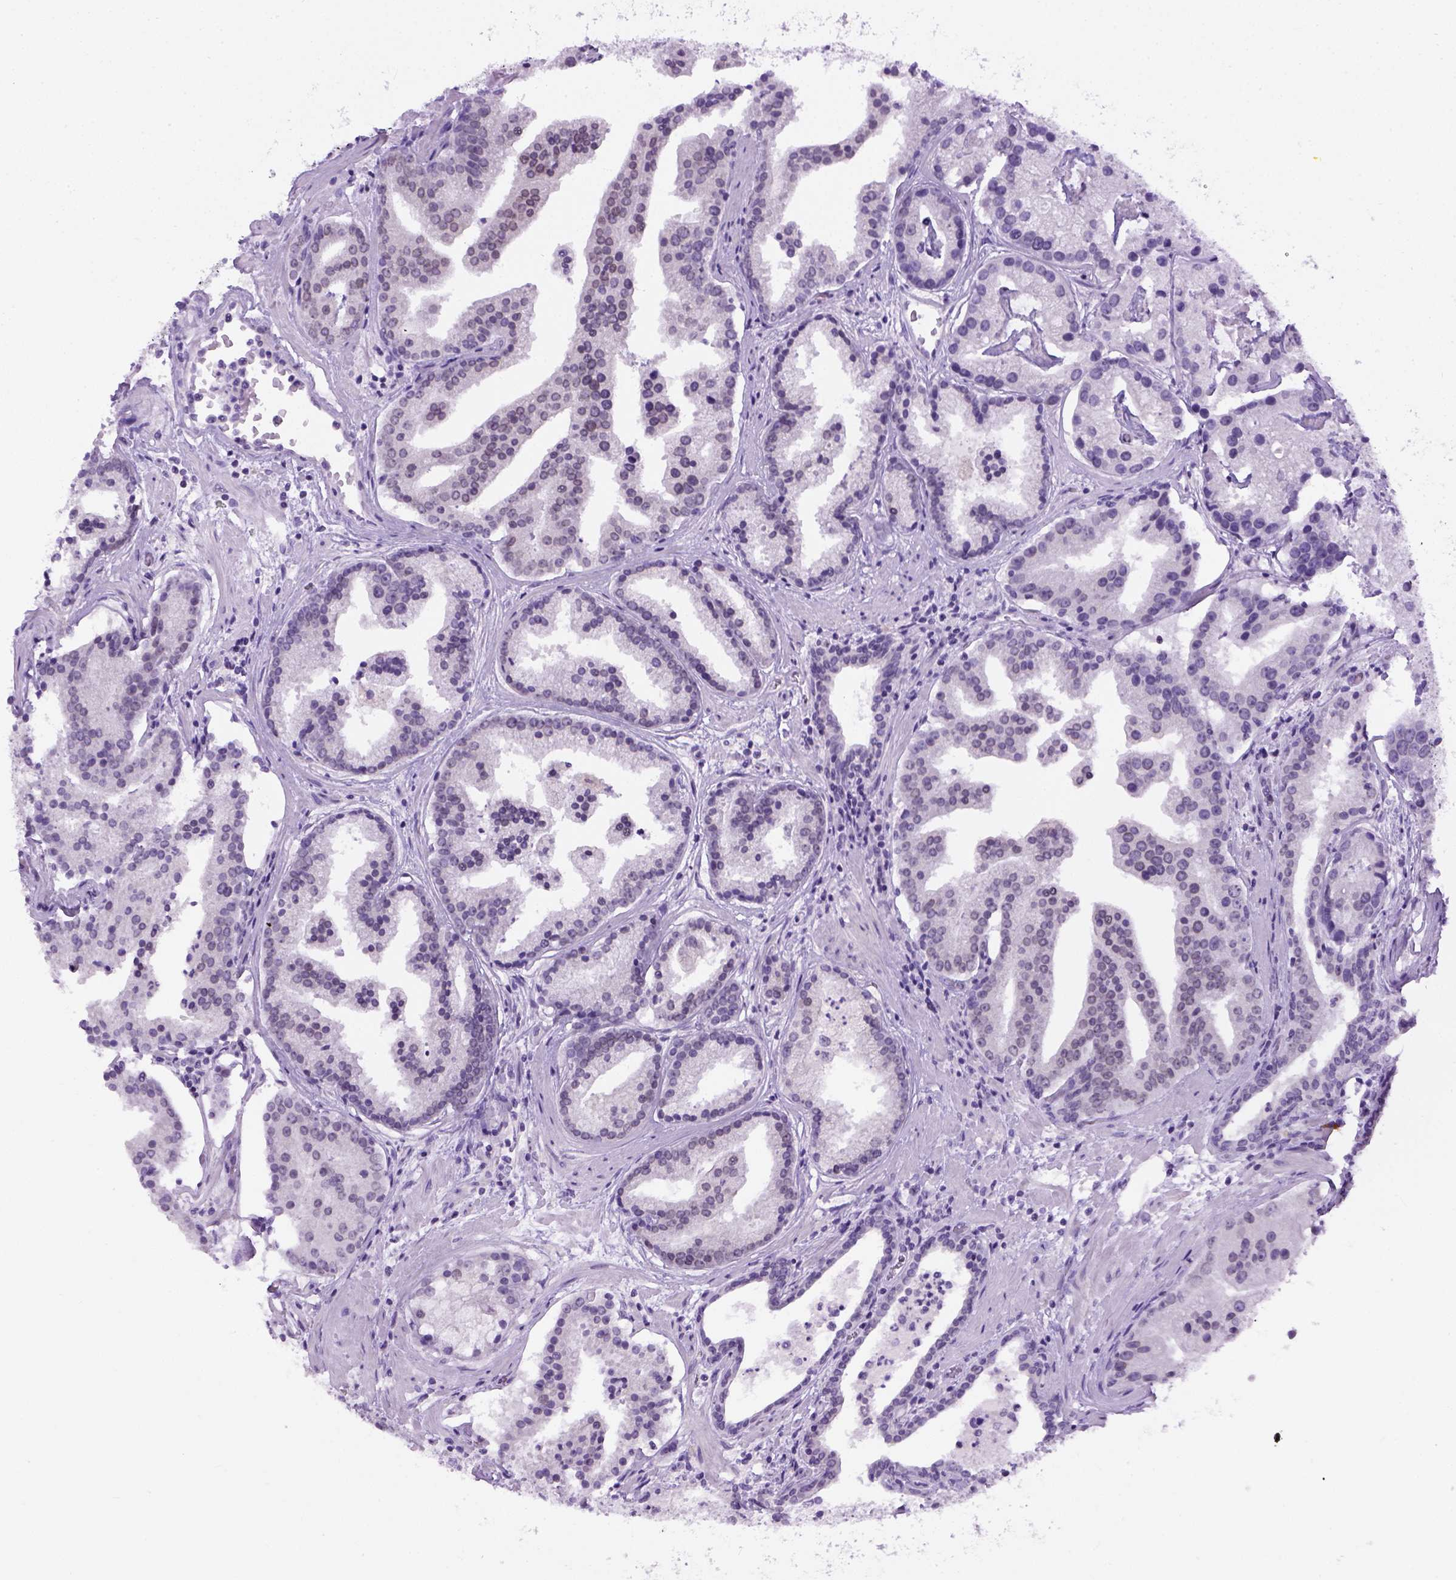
{"staining": {"intensity": "negative", "quantity": "none", "location": "none"}, "tissue": "prostate cancer", "cell_type": "Tumor cells", "image_type": "cancer", "snomed": [{"axis": "morphology", "description": "Adenocarcinoma, NOS"}, {"axis": "topography", "description": "Prostate and seminal vesicle, NOS"}, {"axis": "topography", "description": "Prostate"}], "caption": "Histopathology image shows no significant protein expression in tumor cells of prostate adenocarcinoma.", "gene": "FAM184B", "patient": {"sex": "male", "age": 44}}